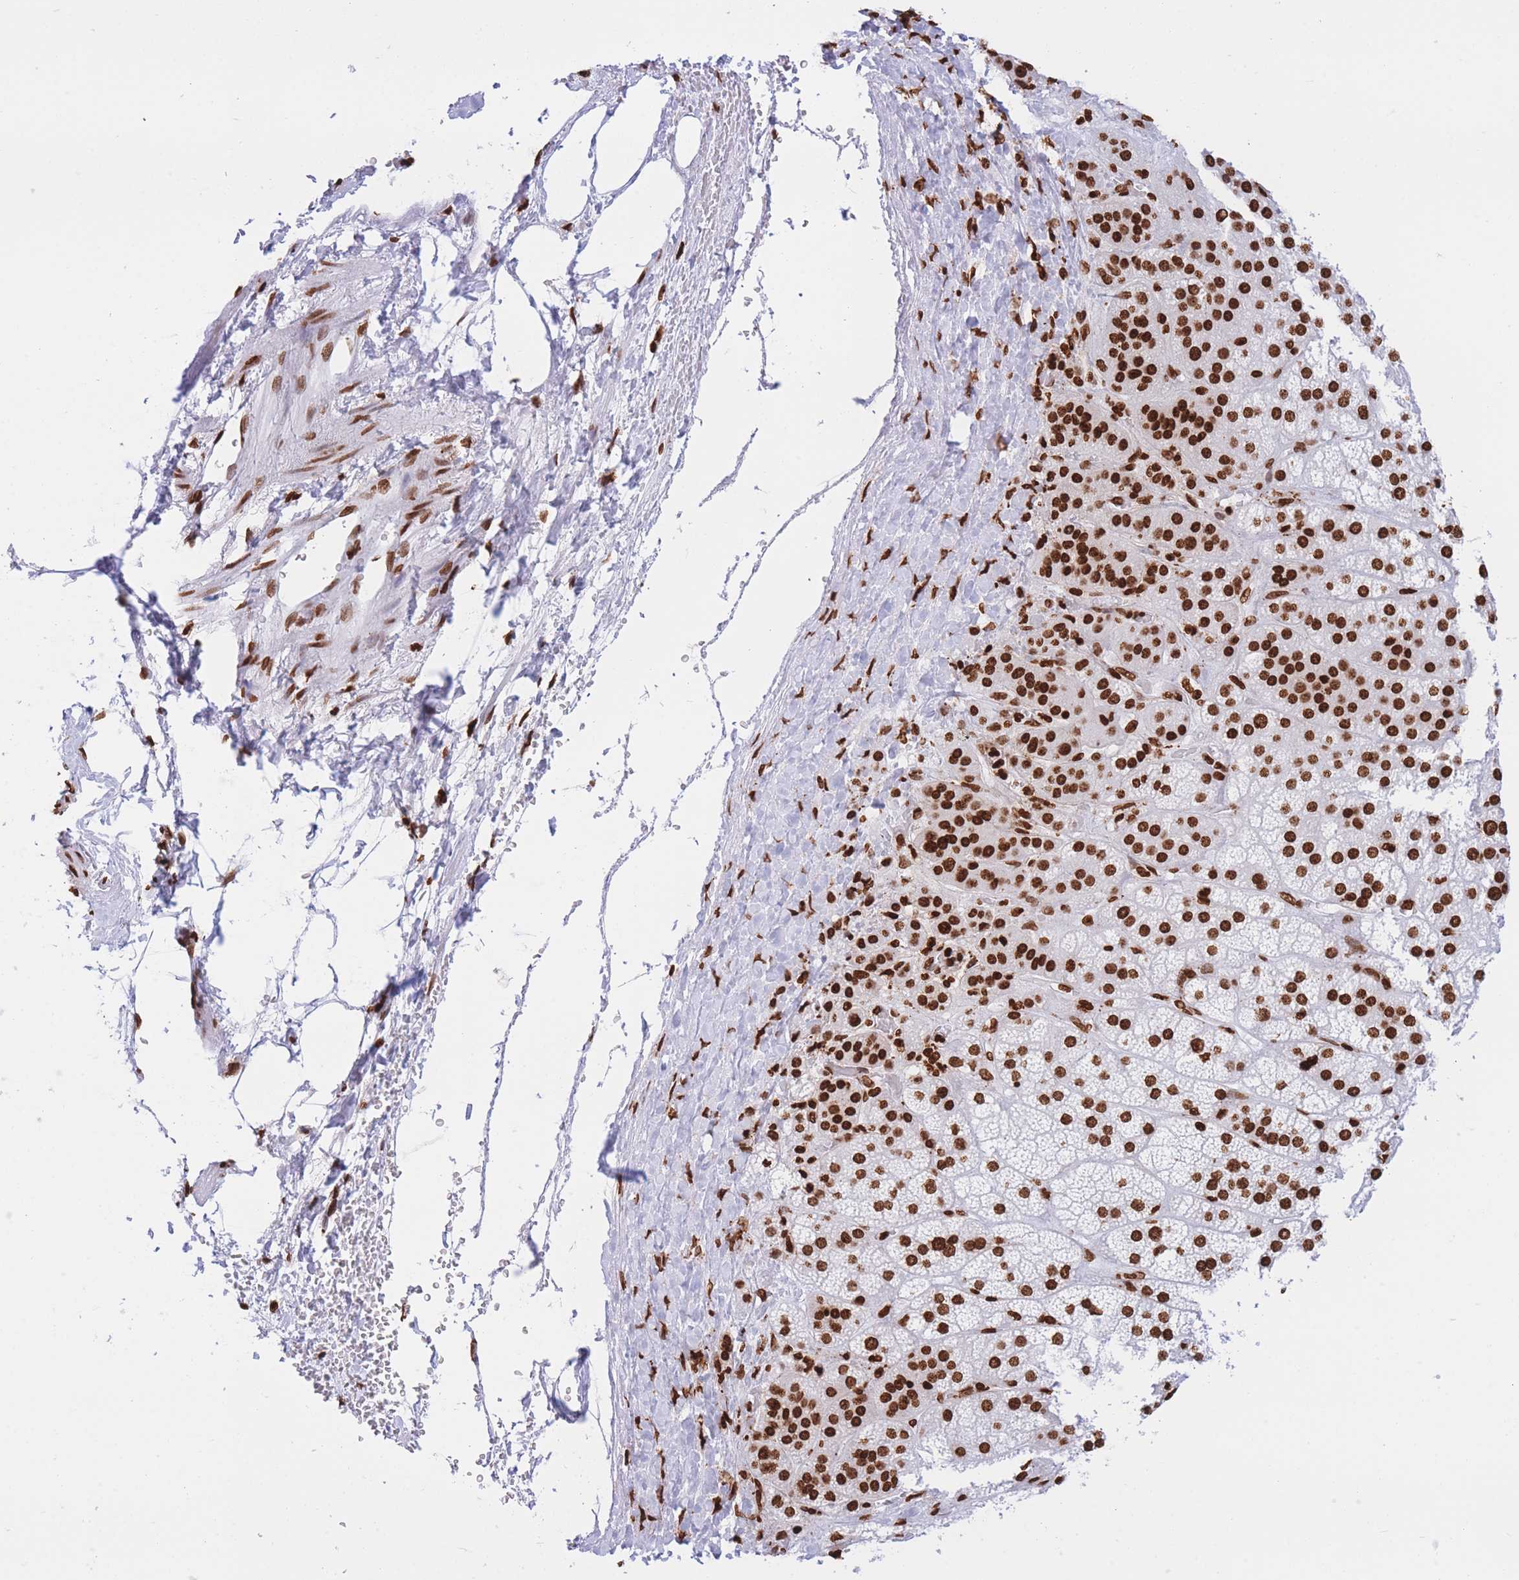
{"staining": {"intensity": "strong", "quantity": ">75%", "location": "nuclear"}, "tissue": "adrenal gland", "cell_type": "Glandular cells", "image_type": "normal", "snomed": [{"axis": "morphology", "description": "Normal tissue, NOS"}, {"axis": "topography", "description": "Adrenal gland"}], "caption": "IHC (DAB) staining of normal adrenal gland exhibits strong nuclear protein staining in about >75% of glandular cells.", "gene": "H2BC10", "patient": {"sex": "female", "age": 70}}